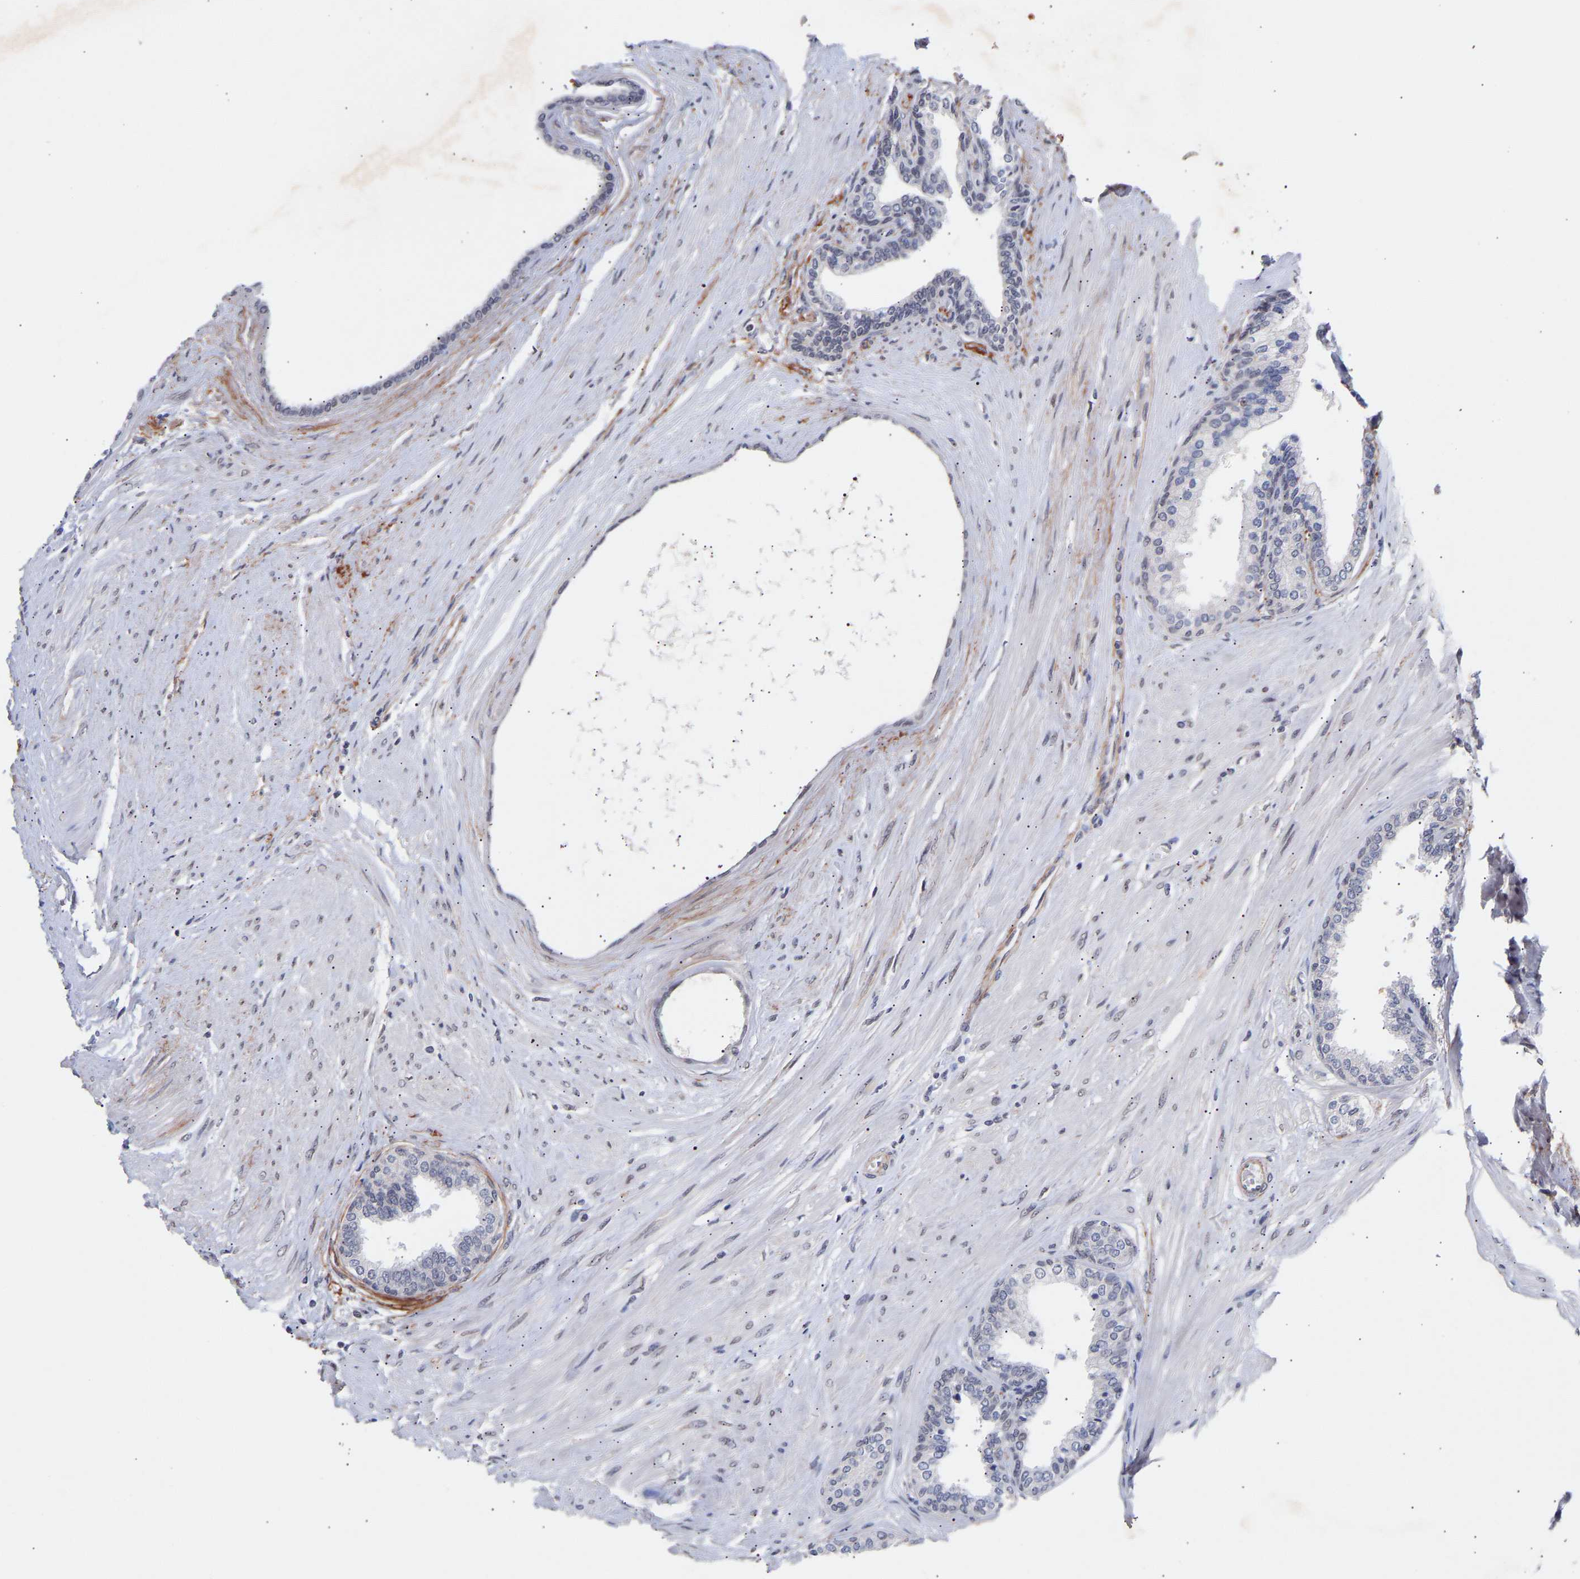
{"staining": {"intensity": "negative", "quantity": "none", "location": "none"}, "tissue": "prostate cancer", "cell_type": "Tumor cells", "image_type": "cancer", "snomed": [{"axis": "morphology", "description": "Adenocarcinoma, Low grade"}, {"axis": "topography", "description": "Prostate"}], "caption": "Immunohistochemistry (IHC) histopathology image of neoplastic tissue: human prostate cancer stained with DAB exhibits no significant protein expression in tumor cells.", "gene": "RBM15", "patient": {"sex": "male", "age": 57}}